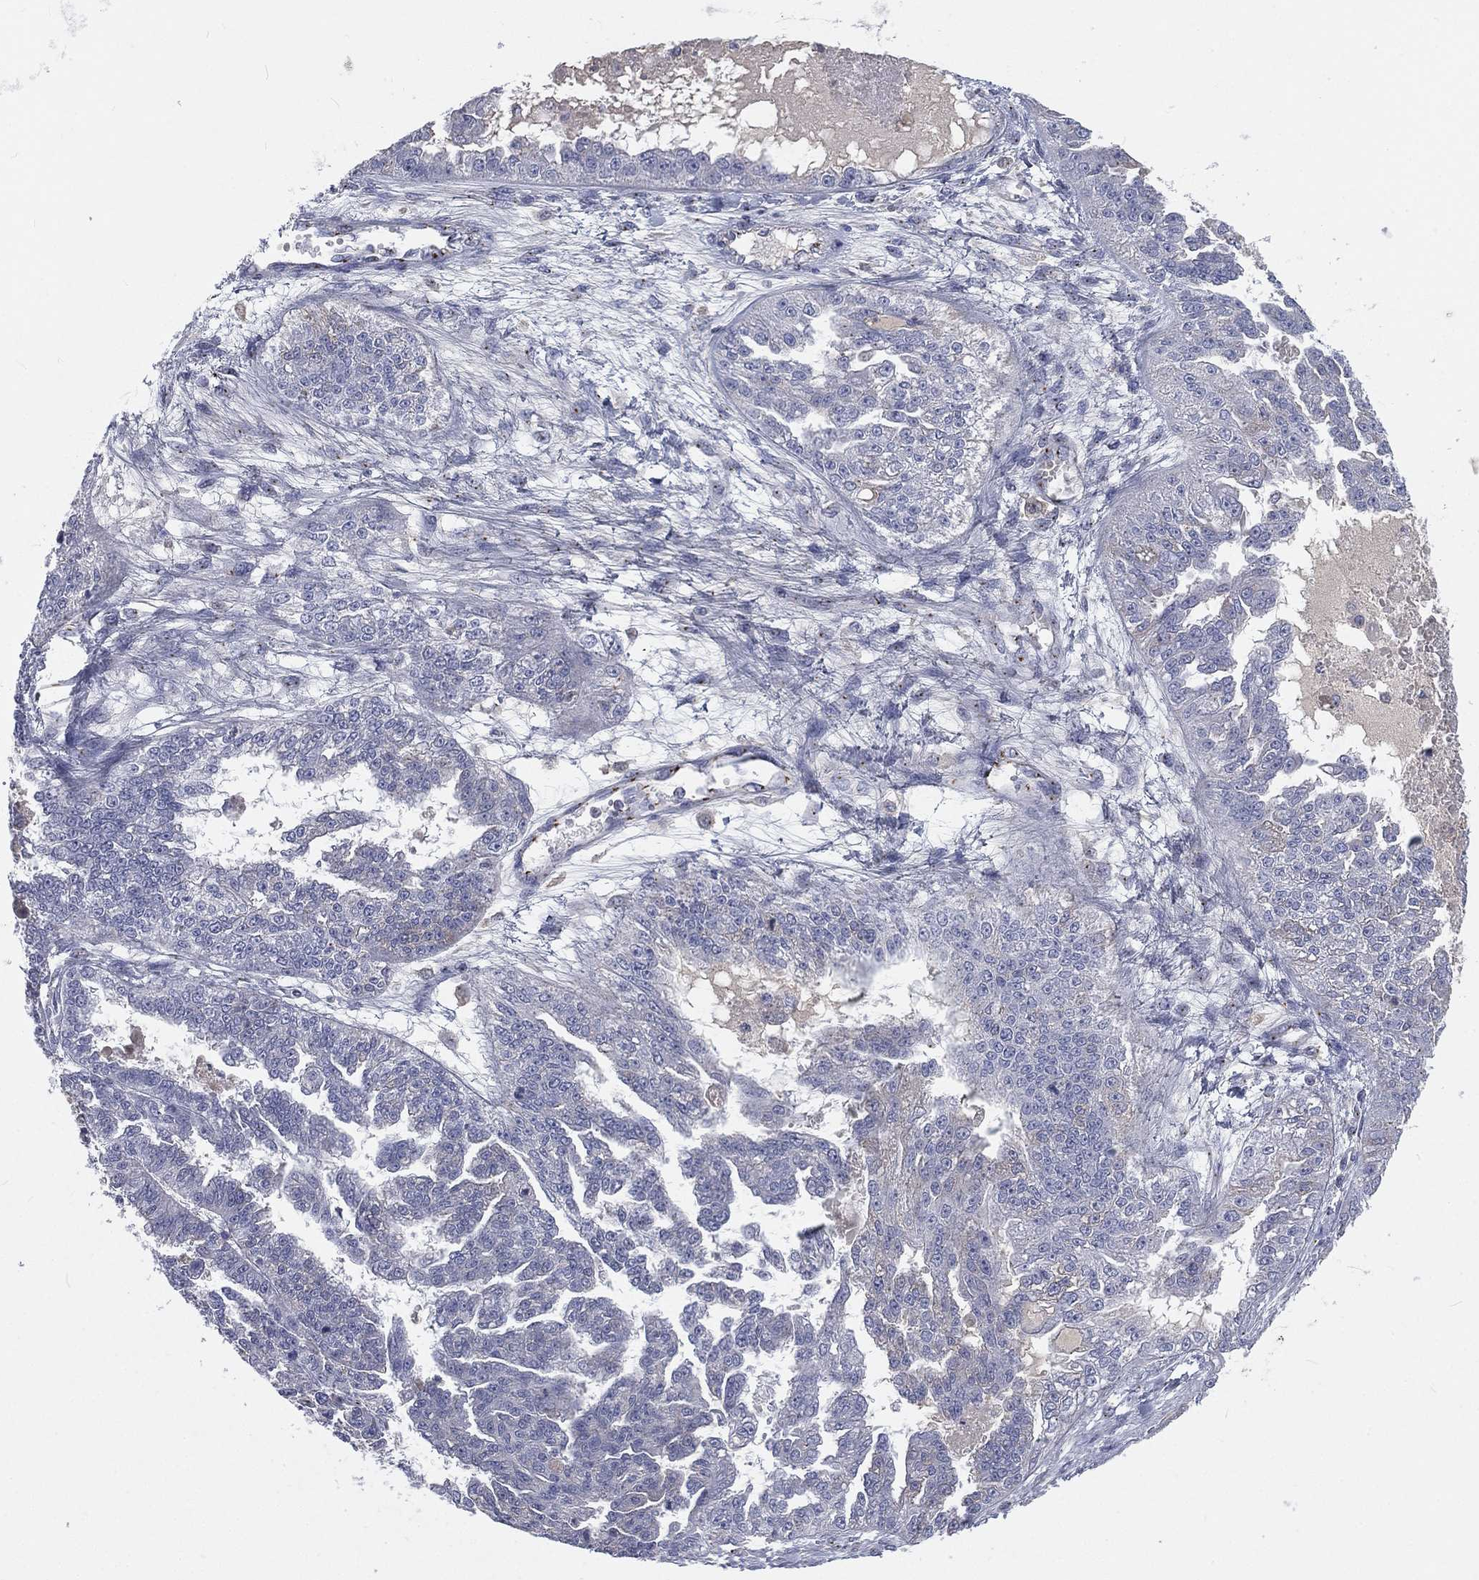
{"staining": {"intensity": "negative", "quantity": "none", "location": "none"}, "tissue": "ovarian cancer", "cell_type": "Tumor cells", "image_type": "cancer", "snomed": [{"axis": "morphology", "description": "Cystadenocarcinoma, serous, NOS"}, {"axis": "topography", "description": "Ovary"}], "caption": "DAB immunohistochemical staining of human serous cystadenocarcinoma (ovarian) reveals no significant expression in tumor cells. Brightfield microscopy of immunohistochemistry stained with DAB (3,3'-diaminobenzidine) (brown) and hematoxylin (blue), captured at high magnification.", "gene": "CROCC", "patient": {"sex": "female", "age": 58}}